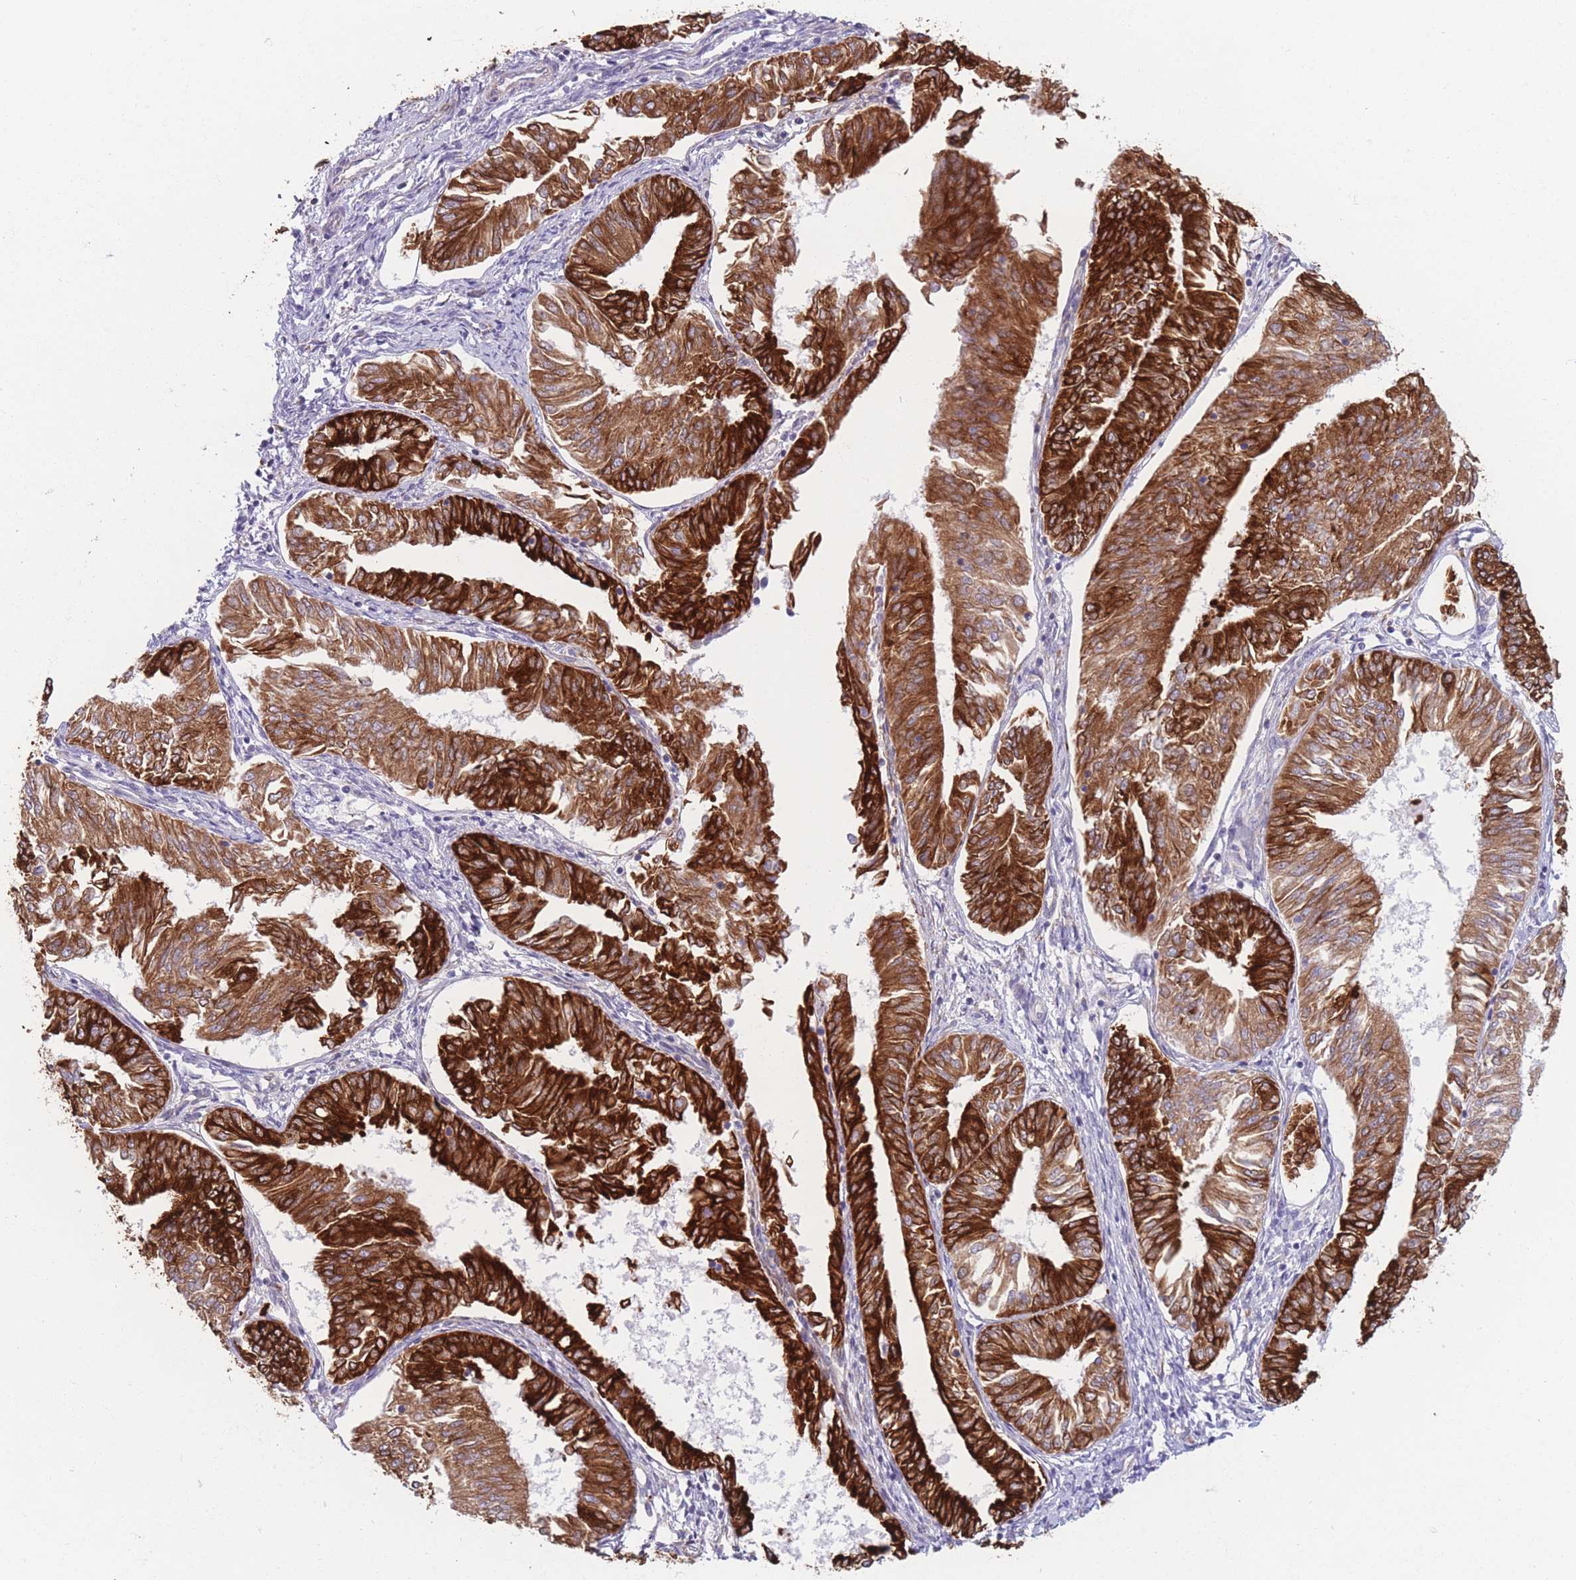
{"staining": {"intensity": "strong", "quantity": ">75%", "location": "cytoplasmic/membranous"}, "tissue": "endometrial cancer", "cell_type": "Tumor cells", "image_type": "cancer", "snomed": [{"axis": "morphology", "description": "Adenocarcinoma, NOS"}, {"axis": "topography", "description": "Endometrium"}], "caption": "Brown immunohistochemical staining in endometrial adenocarcinoma demonstrates strong cytoplasmic/membranous staining in approximately >75% of tumor cells. (Brightfield microscopy of DAB IHC at high magnification).", "gene": "AK9", "patient": {"sex": "female", "age": 58}}